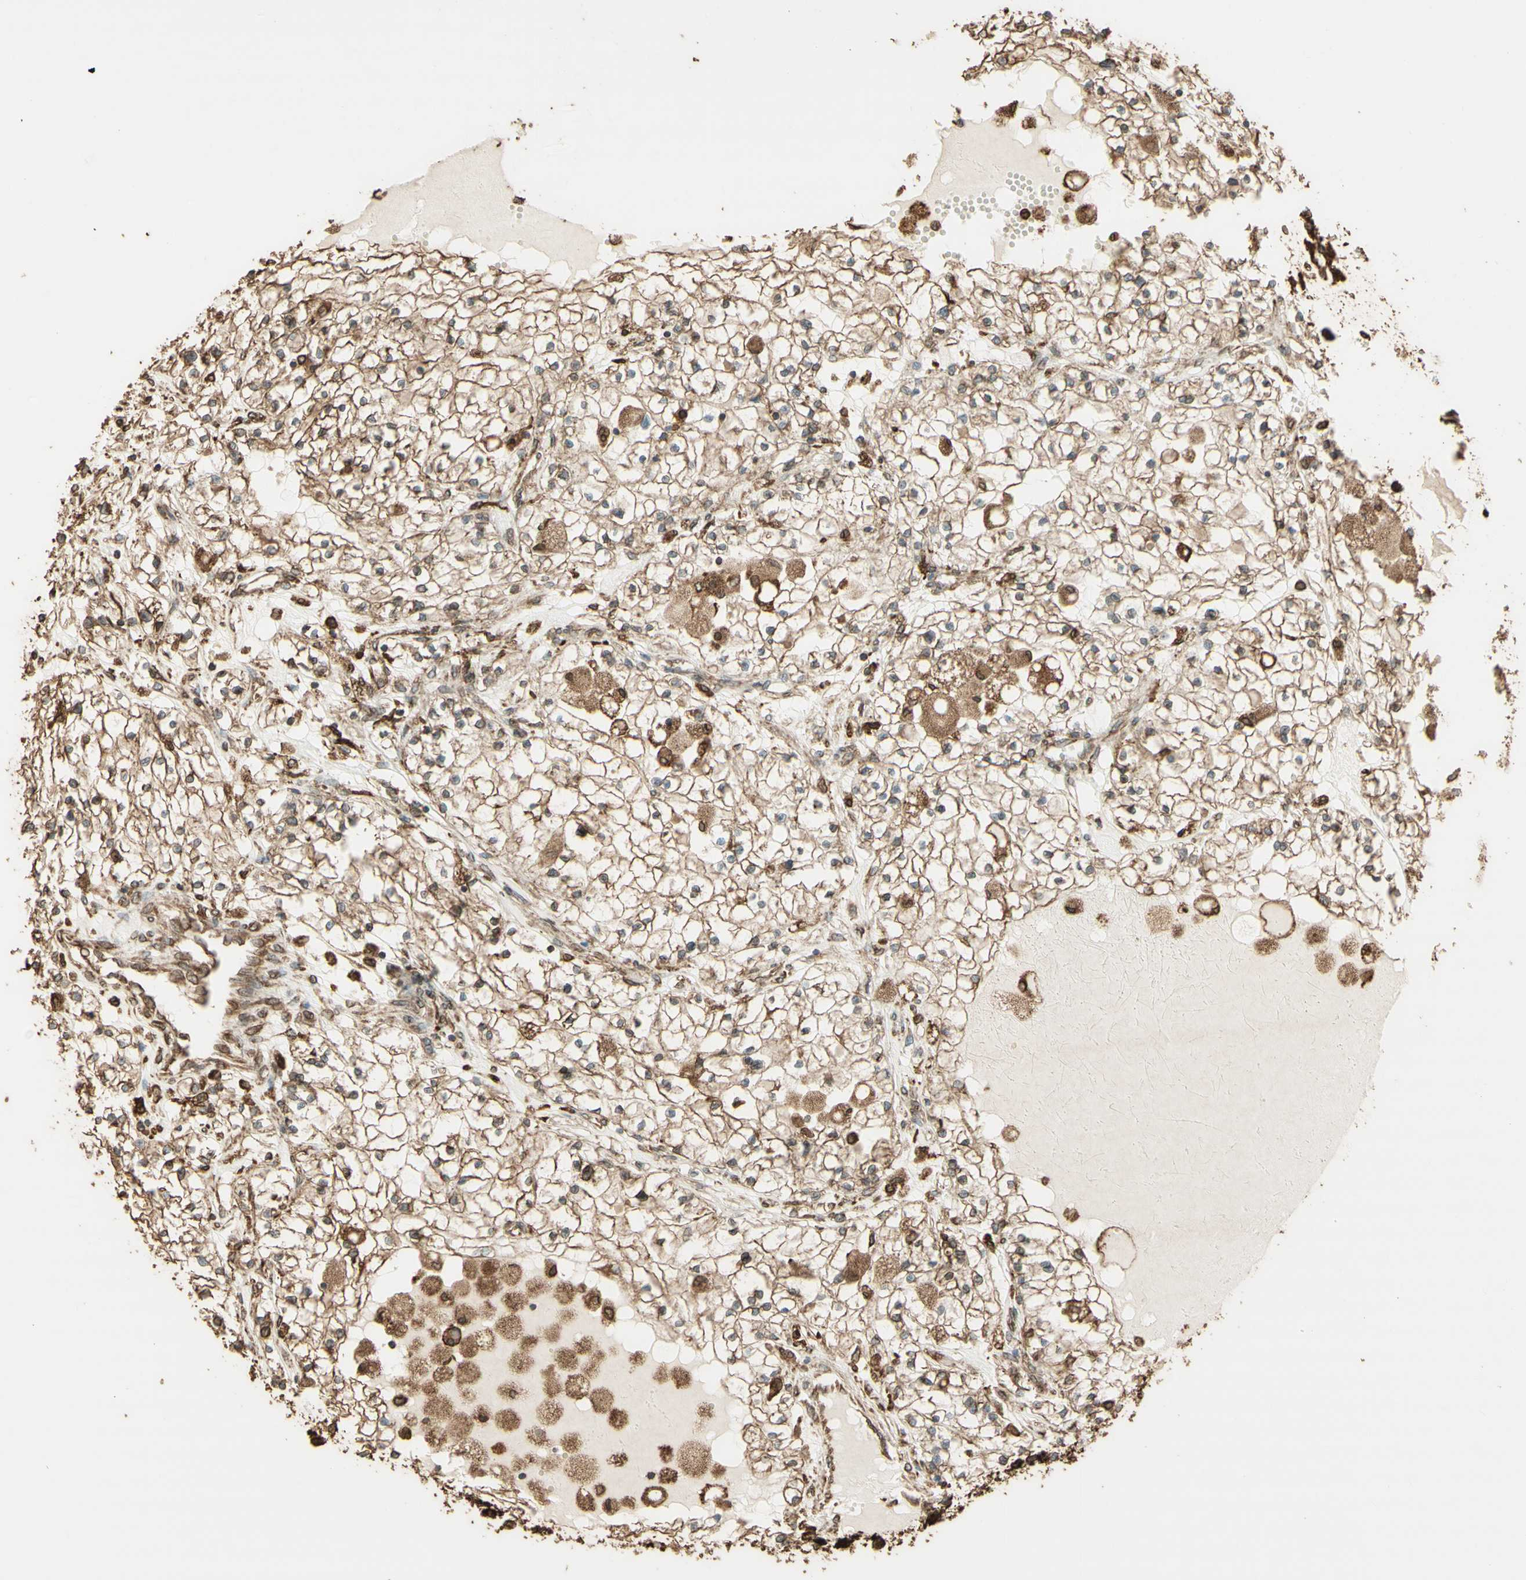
{"staining": {"intensity": "weak", "quantity": "25%-75%", "location": "cytoplasmic/membranous"}, "tissue": "renal cancer", "cell_type": "Tumor cells", "image_type": "cancer", "snomed": [{"axis": "morphology", "description": "Adenocarcinoma, NOS"}, {"axis": "topography", "description": "Kidney"}], "caption": "A brown stain highlights weak cytoplasmic/membranous positivity of a protein in human renal cancer tumor cells. (Stains: DAB in brown, nuclei in blue, Microscopy: brightfield microscopy at high magnification).", "gene": "CANX", "patient": {"sex": "male", "age": 68}}